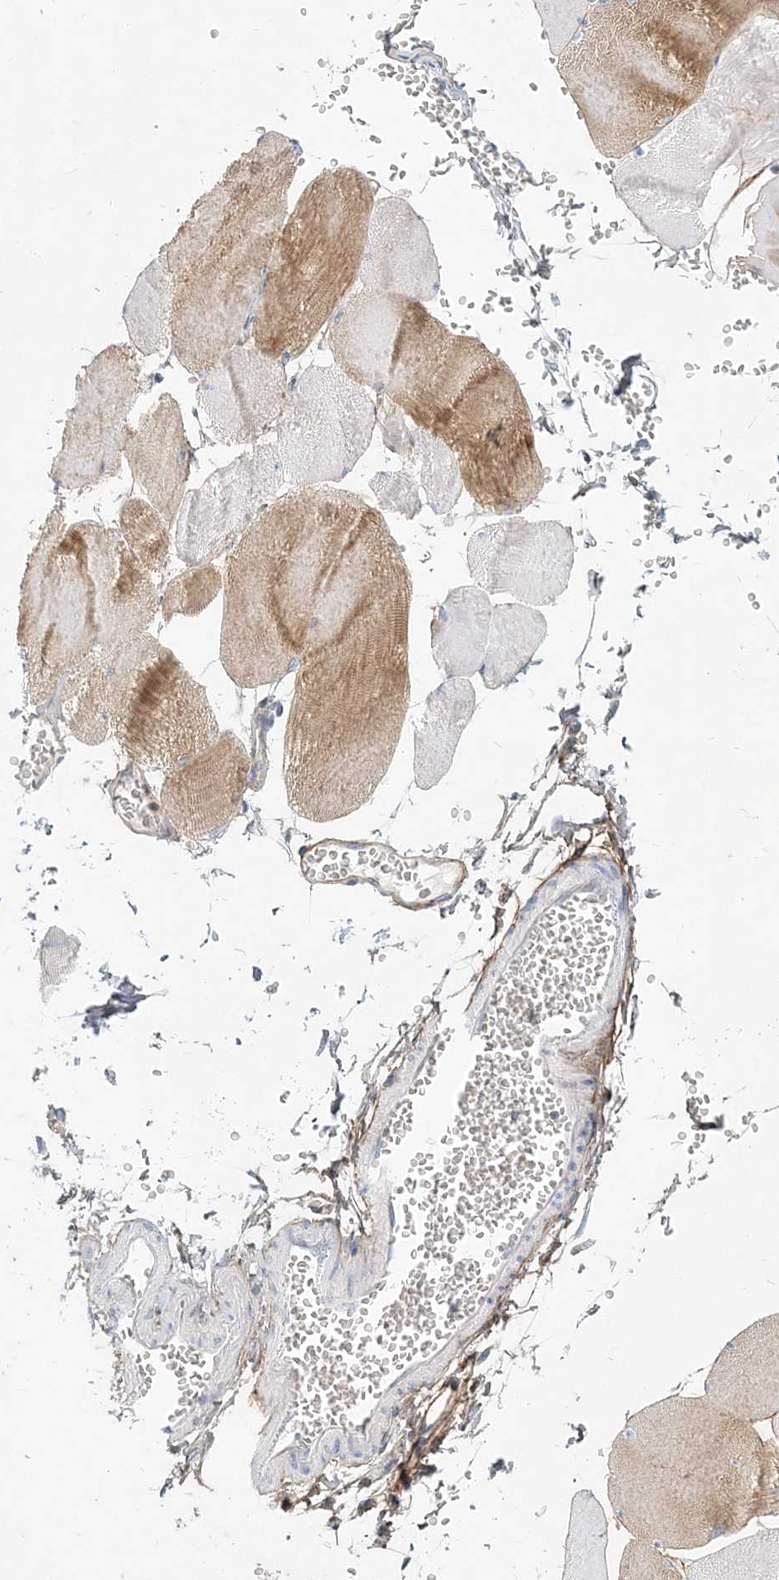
{"staining": {"intensity": "moderate", "quantity": "25%-75%", "location": "cytoplasmic/membranous"}, "tissue": "skeletal muscle", "cell_type": "Myocytes", "image_type": "normal", "snomed": [{"axis": "morphology", "description": "Normal tissue, NOS"}, {"axis": "morphology", "description": "Basal cell carcinoma"}, {"axis": "topography", "description": "Skeletal muscle"}], "caption": "Protein staining shows moderate cytoplasmic/membranous positivity in approximately 25%-75% of myocytes in benign skeletal muscle. The staining was performed using DAB to visualize the protein expression in brown, while the nuclei were stained in blue with hematoxylin (Magnification: 20x).", "gene": "GMPPA", "patient": {"sex": "female", "age": 64}}